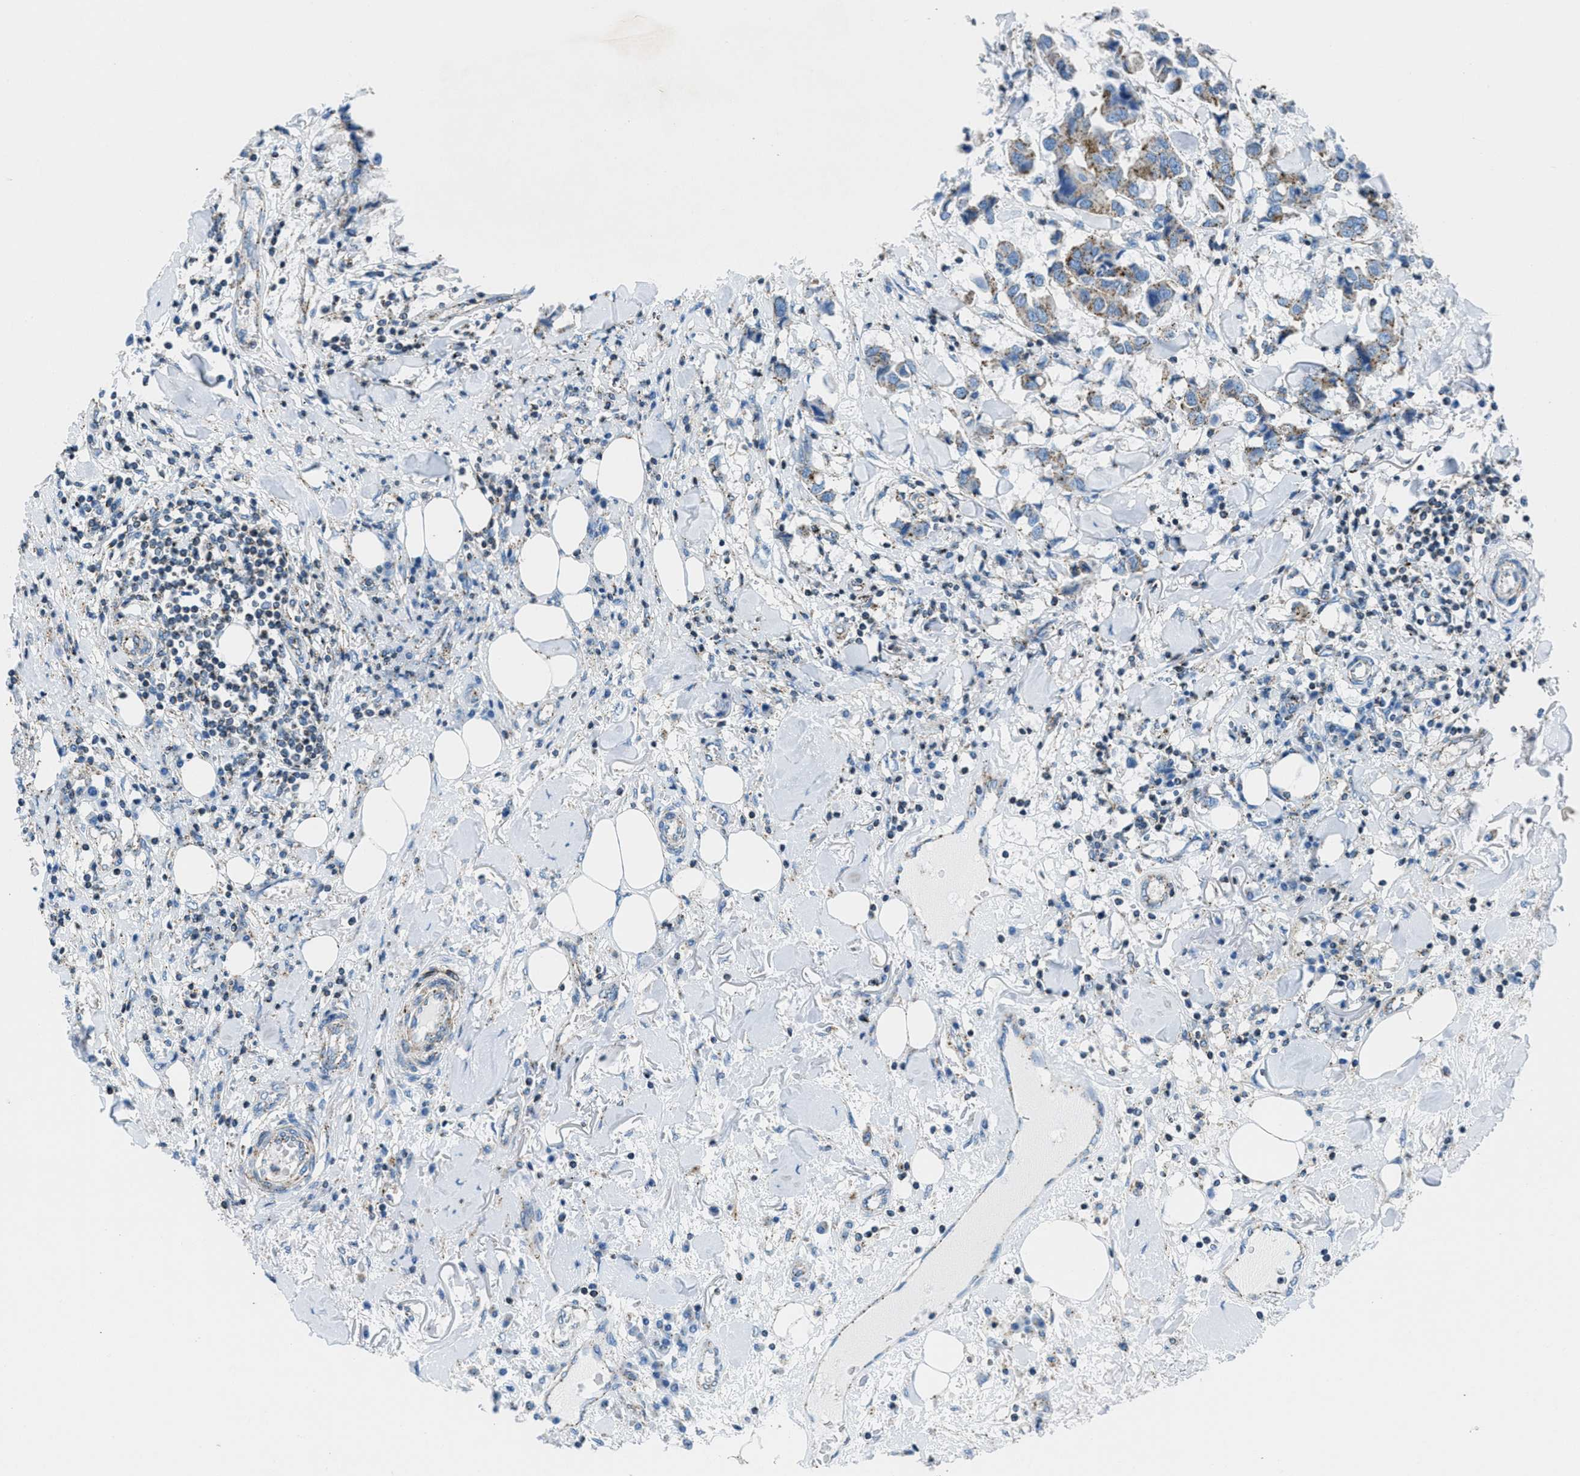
{"staining": {"intensity": "weak", "quantity": ">75%", "location": "cytoplasmic/membranous"}, "tissue": "breast cancer", "cell_type": "Tumor cells", "image_type": "cancer", "snomed": [{"axis": "morphology", "description": "Duct carcinoma"}, {"axis": "topography", "description": "Breast"}], "caption": "This micrograph displays immunohistochemistry (IHC) staining of human breast cancer (infiltrating ductal carcinoma), with low weak cytoplasmic/membranous positivity in about >75% of tumor cells.", "gene": "MFSD13A", "patient": {"sex": "female", "age": 80}}